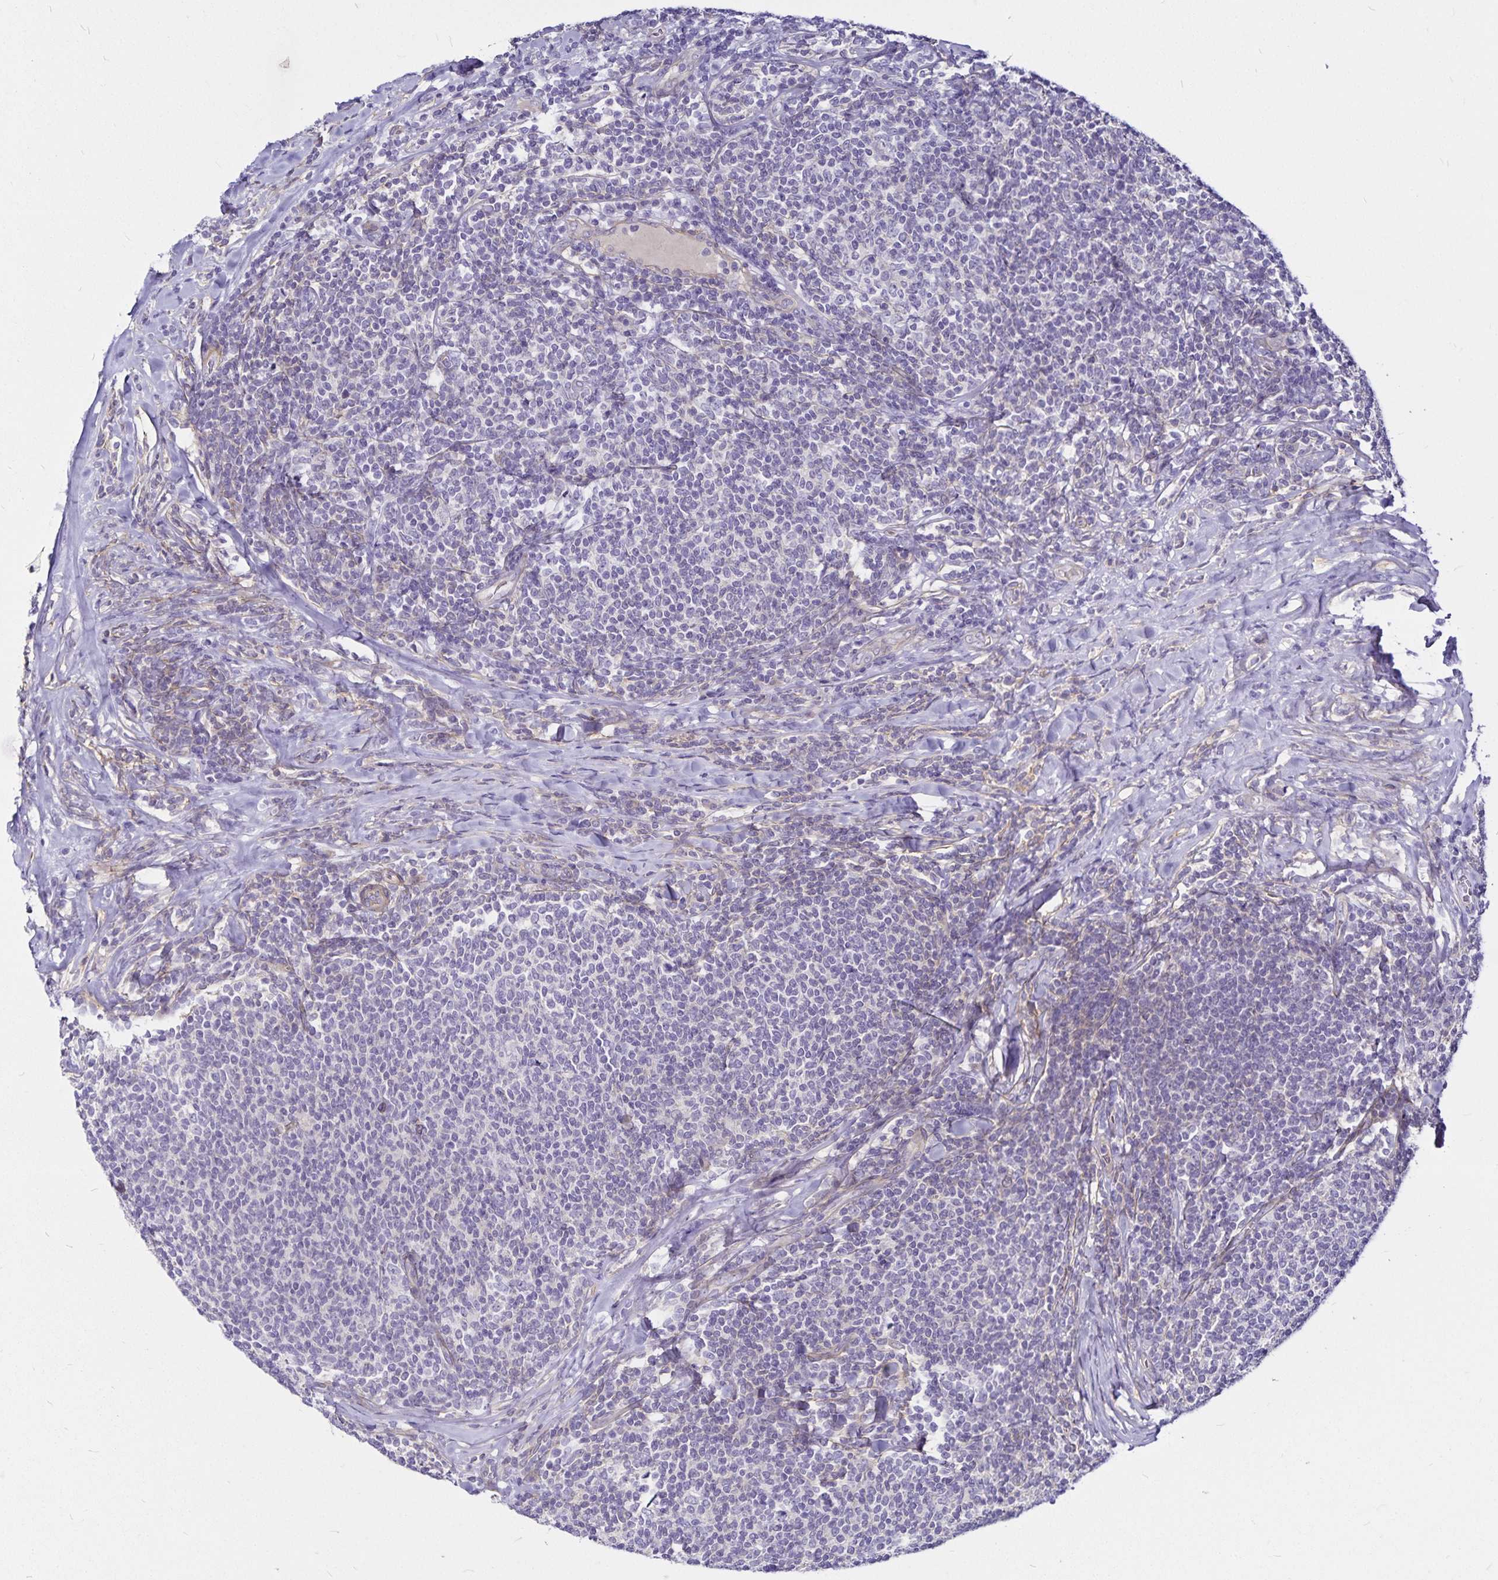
{"staining": {"intensity": "negative", "quantity": "none", "location": "none"}, "tissue": "lymphoma", "cell_type": "Tumor cells", "image_type": "cancer", "snomed": [{"axis": "morphology", "description": "Malignant lymphoma, non-Hodgkin's type, Low grade"}, {"axis": "topography", "description": "Lymph node"}], "caption": "The micrograph exhibits no significant staining in tumor cells of low-grade malignant lymphoma, non-Hodgkin's type.", "gene": "GNG12", "patient": {"sex": "male", "age": 52}}